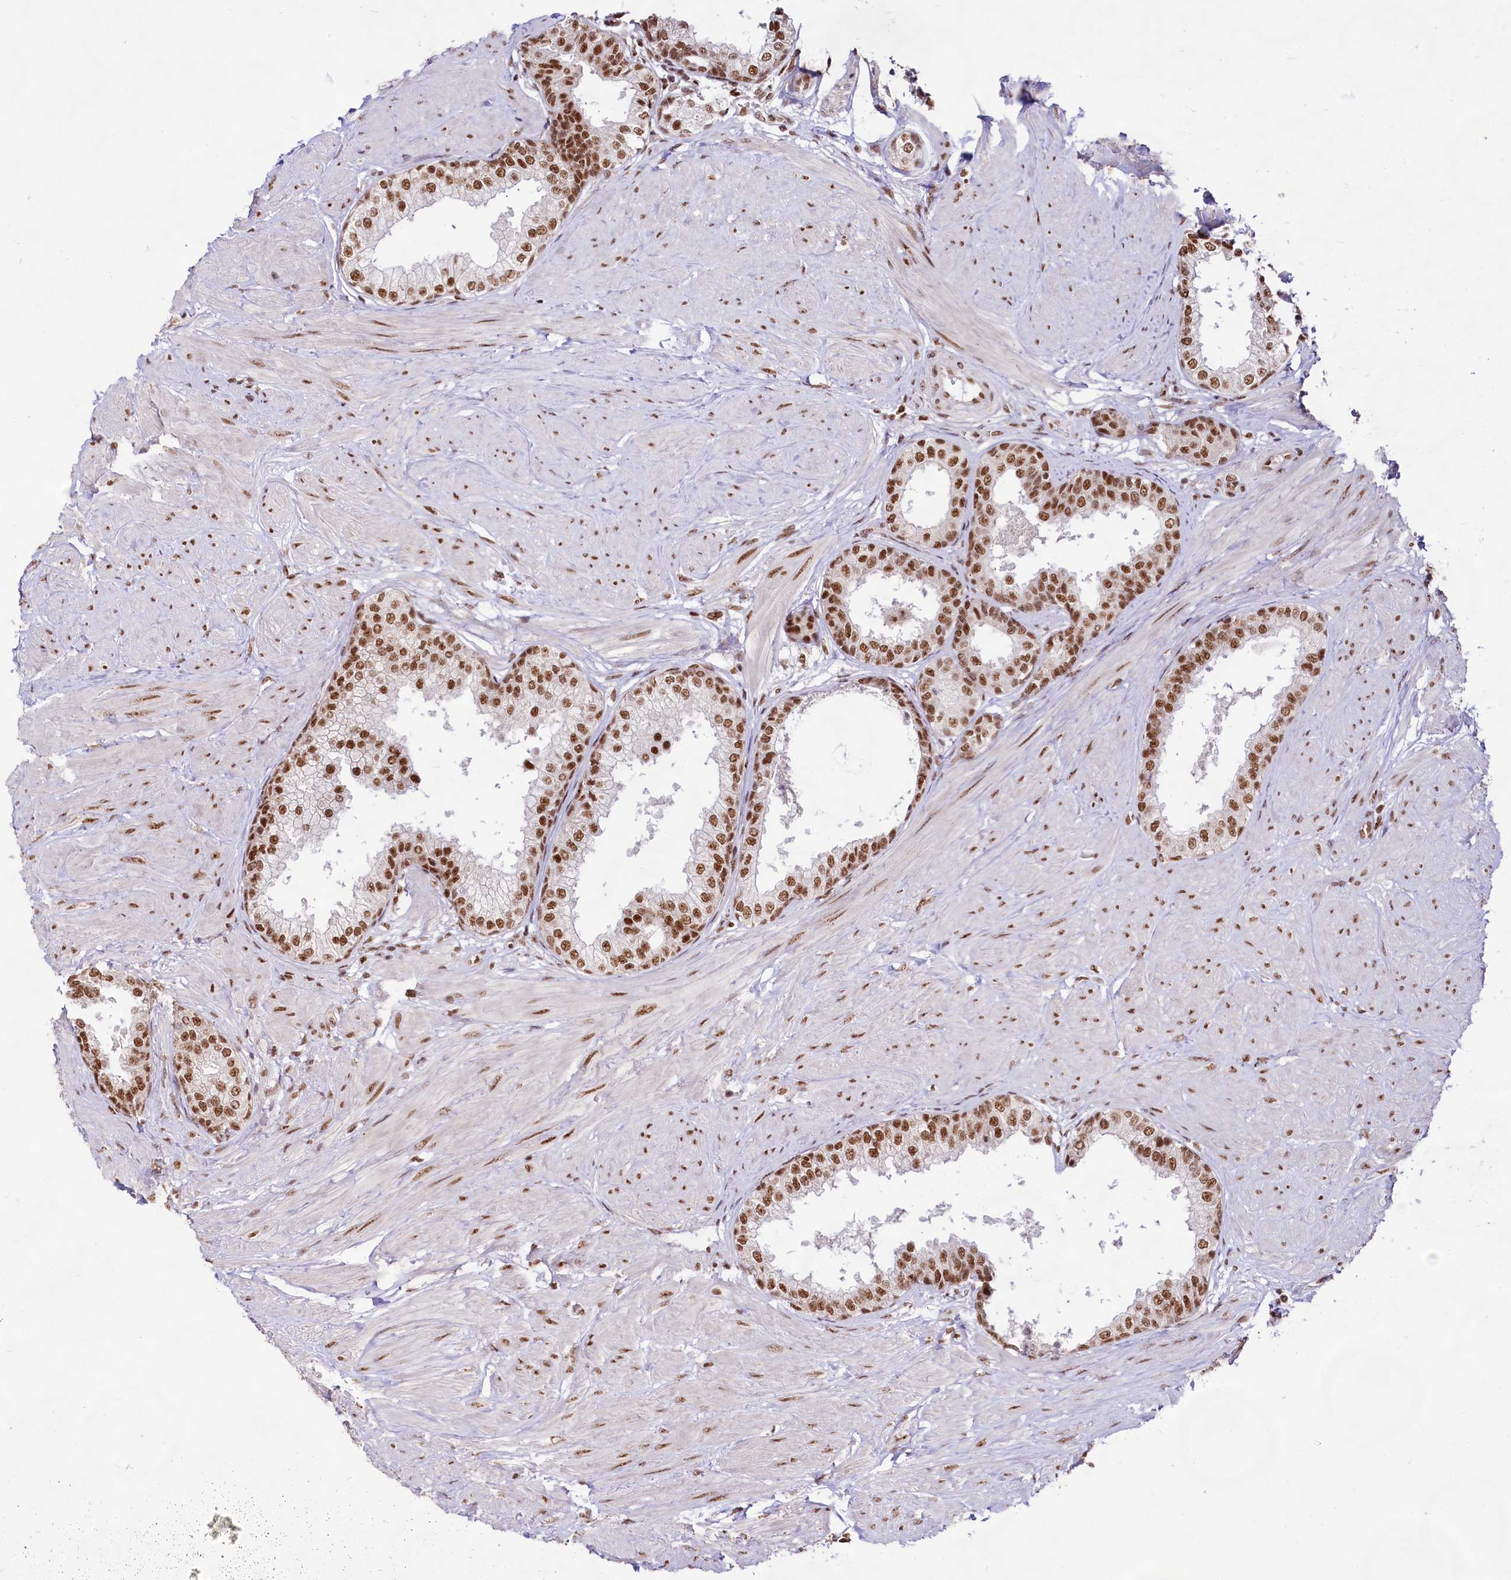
{"staining": {"intensity": "strong", "quantity": ">75%", "location": "nuclear"}, "tissue": "prostate", "cell_type": "Glandular cells", "image_type": "normal", "snomed": [{"axis": "morphology", "description": "Normal tissue, NOS"}, {"axis": "topography", "description": "Prostate"}], "caption": "High-magnification brightfield microscopy of normal prostate stained with DAB (brown) and counterstained with hematoxylin (blue). glandular cells exhibit strong nuclear staining is present in approximately>75% of cells. (Brightfield microscopy of DAB IHC at high magnification).", "gene": "HIRA", "patient": {"sex": "male", "age": 48}}